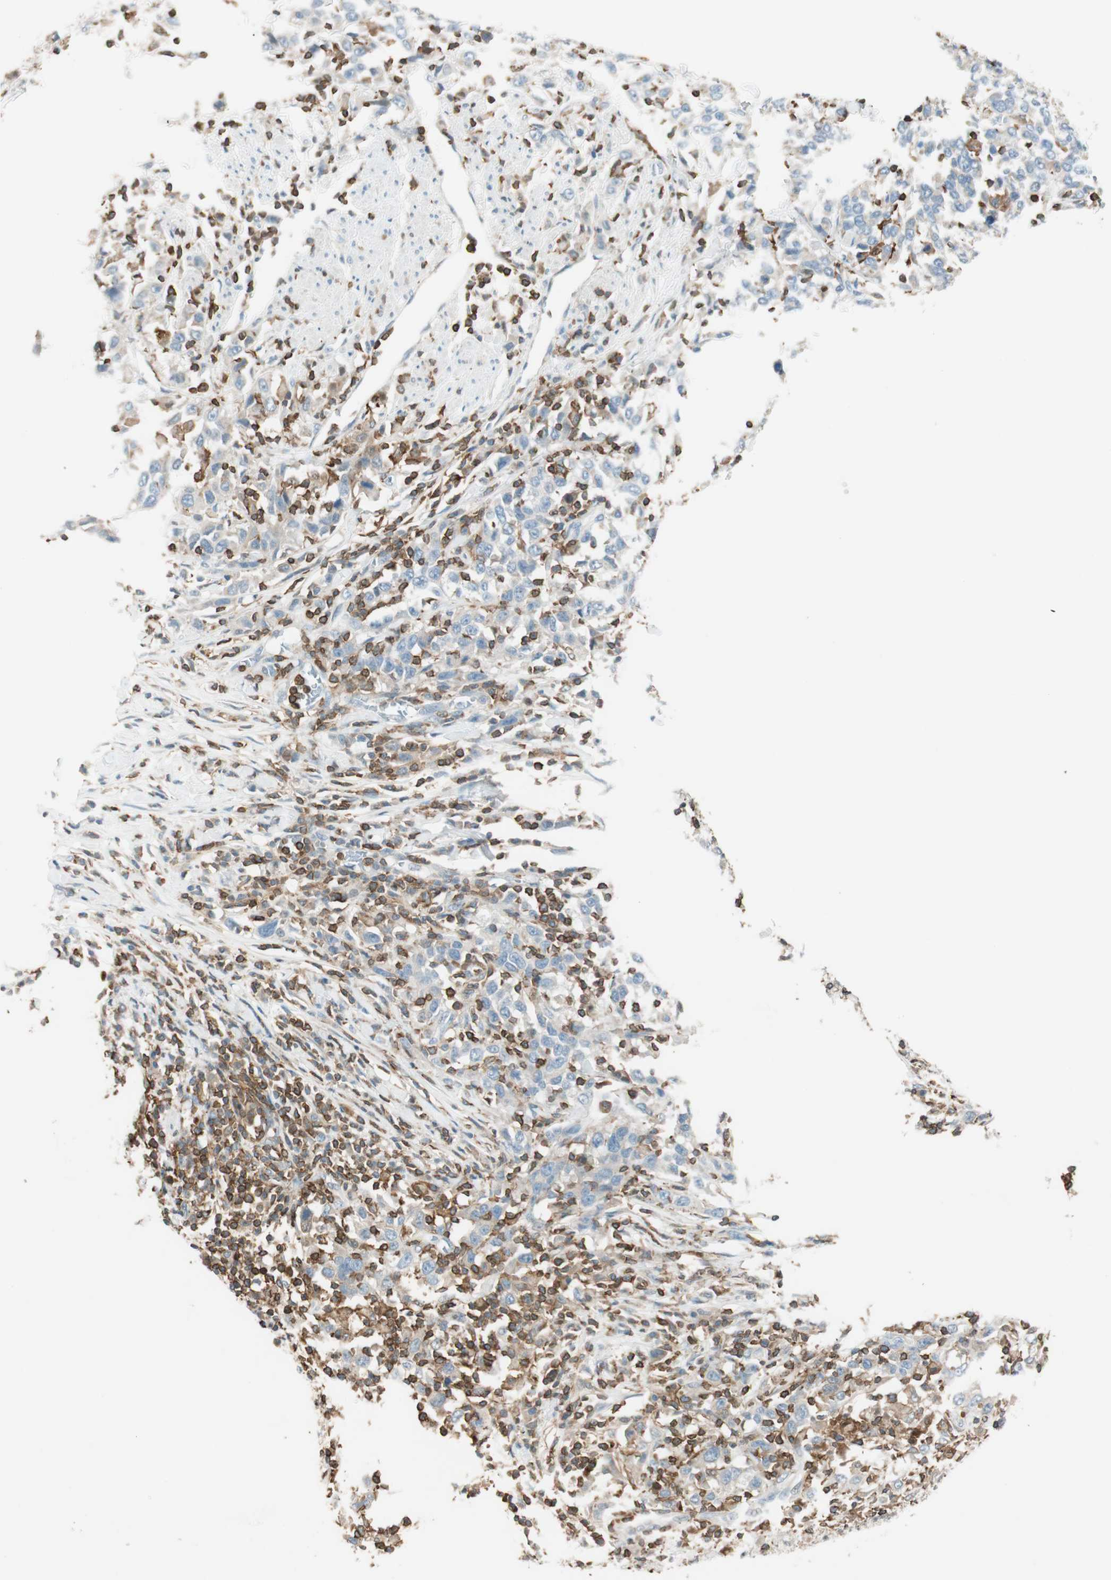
{"staining": {"intensity": "moderate", "quantity": "25%-75%", "location": "cytoplasmic/membranous"}, "tissue": "urothelial cancer", "cell_type": "Tumor cells", "image_type": "cancer", "snomed": [{"axis": "morphology", "description": "Urothelial carcinoma, High grade"}, {"axis": "topography", "description": "Urinary bladder"}], "caption": "Urothelial cancer stained with DAB (3,3'-diaminobenzidine) immunohistochemistry shows medium levels of moderate cytoplasmic/membranous staining in approximately 25%-75% of tumor cells.", "gene": "HPGD", "patient": {"sex": "male", "age": 61}}